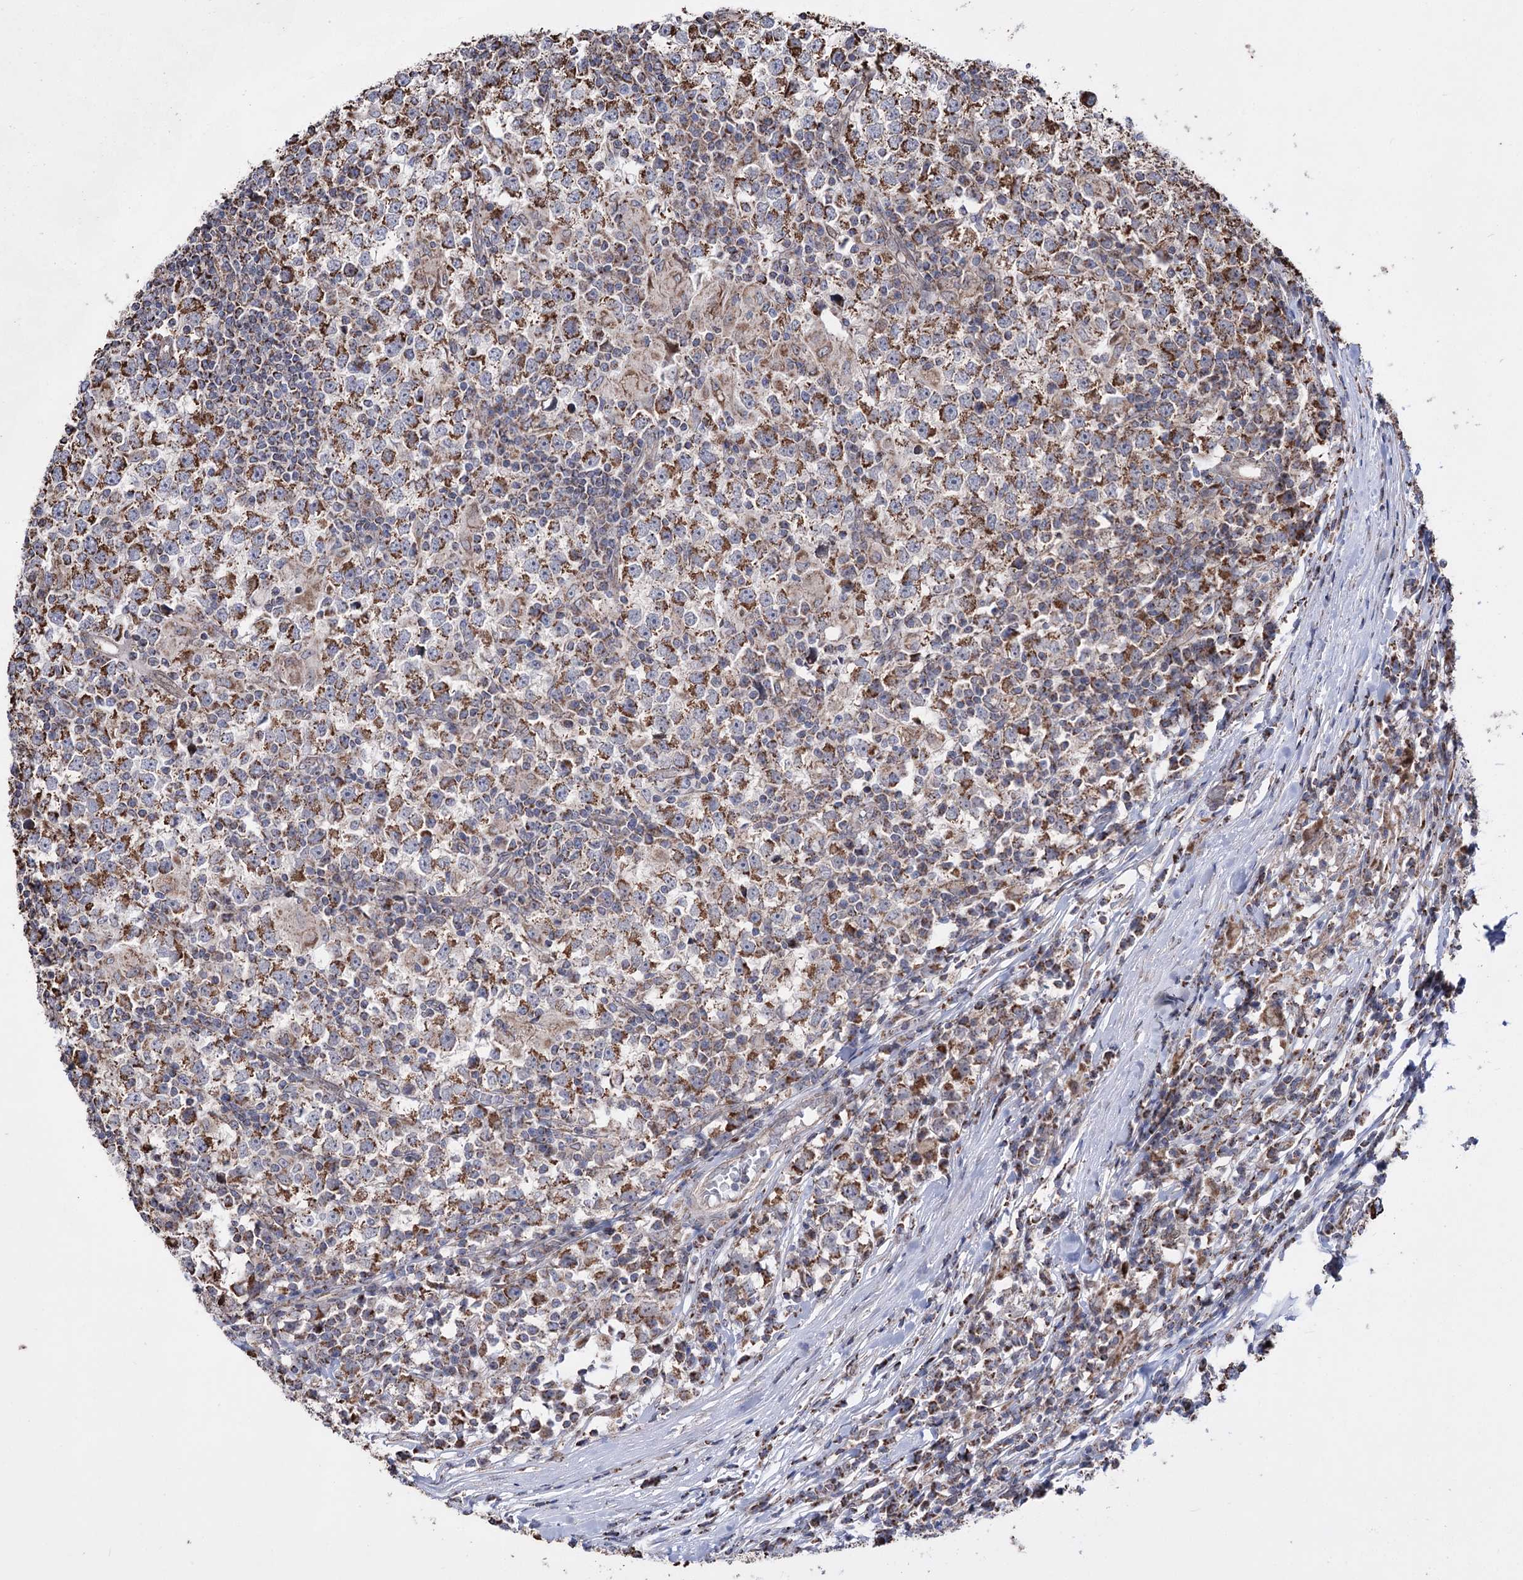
{"staining": {"intensity": "moderate", "quantity": ">75%", "location": "cytoplasmic/membranous"}, "tissue": "testis cancer", "cell_type": "Tumor cells", "image_type": "cancer", "snomed": [{"axis": "morphology", "description": "Seminoma, NOS"}, {"axis": "topography", "description": "Testis"}], "caption": "Protein expression analysis of testis cancer reveals moderate cytoplasmic/membranous positivity in approximately >75% of tumor cells. Using DAB (3,3'-diaminobenzidine) (brown) and hematoxylin (blue) stains, captured at high magnification using brightfield microscopy.", "gene": "CREB3L4", "patient": {"sex": "male", "age": 65}}